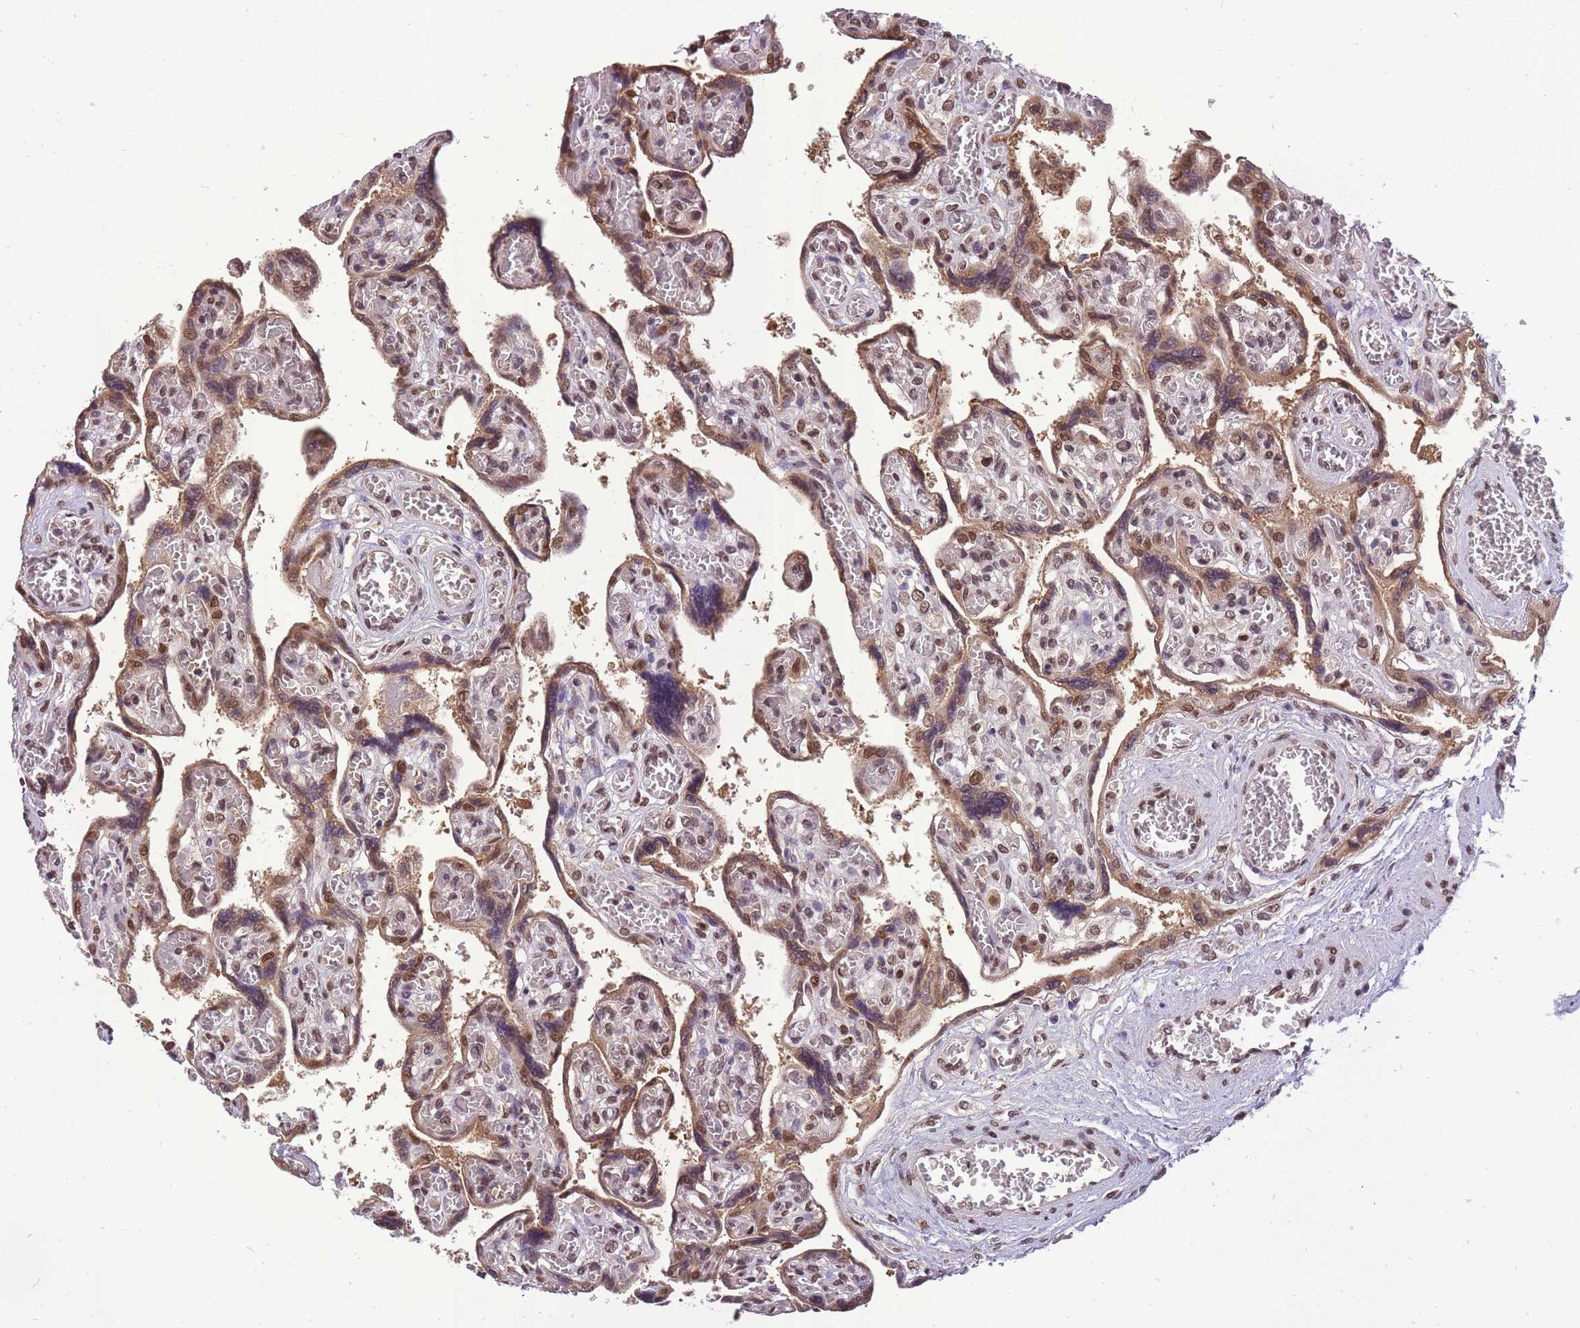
{"staining": {"intensity": "moderate", "quantity": ">75%", "location": "cytoplasmic/membranous,nuclear"}, "tissue": "placenta", "cell_type": "Trophoblastic cells", "image_type": "normal", "snomed": [{"axis": "morphology", "description": "Normal tissue, NOS"}, {"axis": "topography", "description": "Placenta"}], "caption": "Moderate cytoplasmic/membranous,nuclear expression is seen in about >75% of trophoblastic cells in unremarkable placenta.", "gene": "CDIP1", "patient": {"sex": "female", "age": 39}}